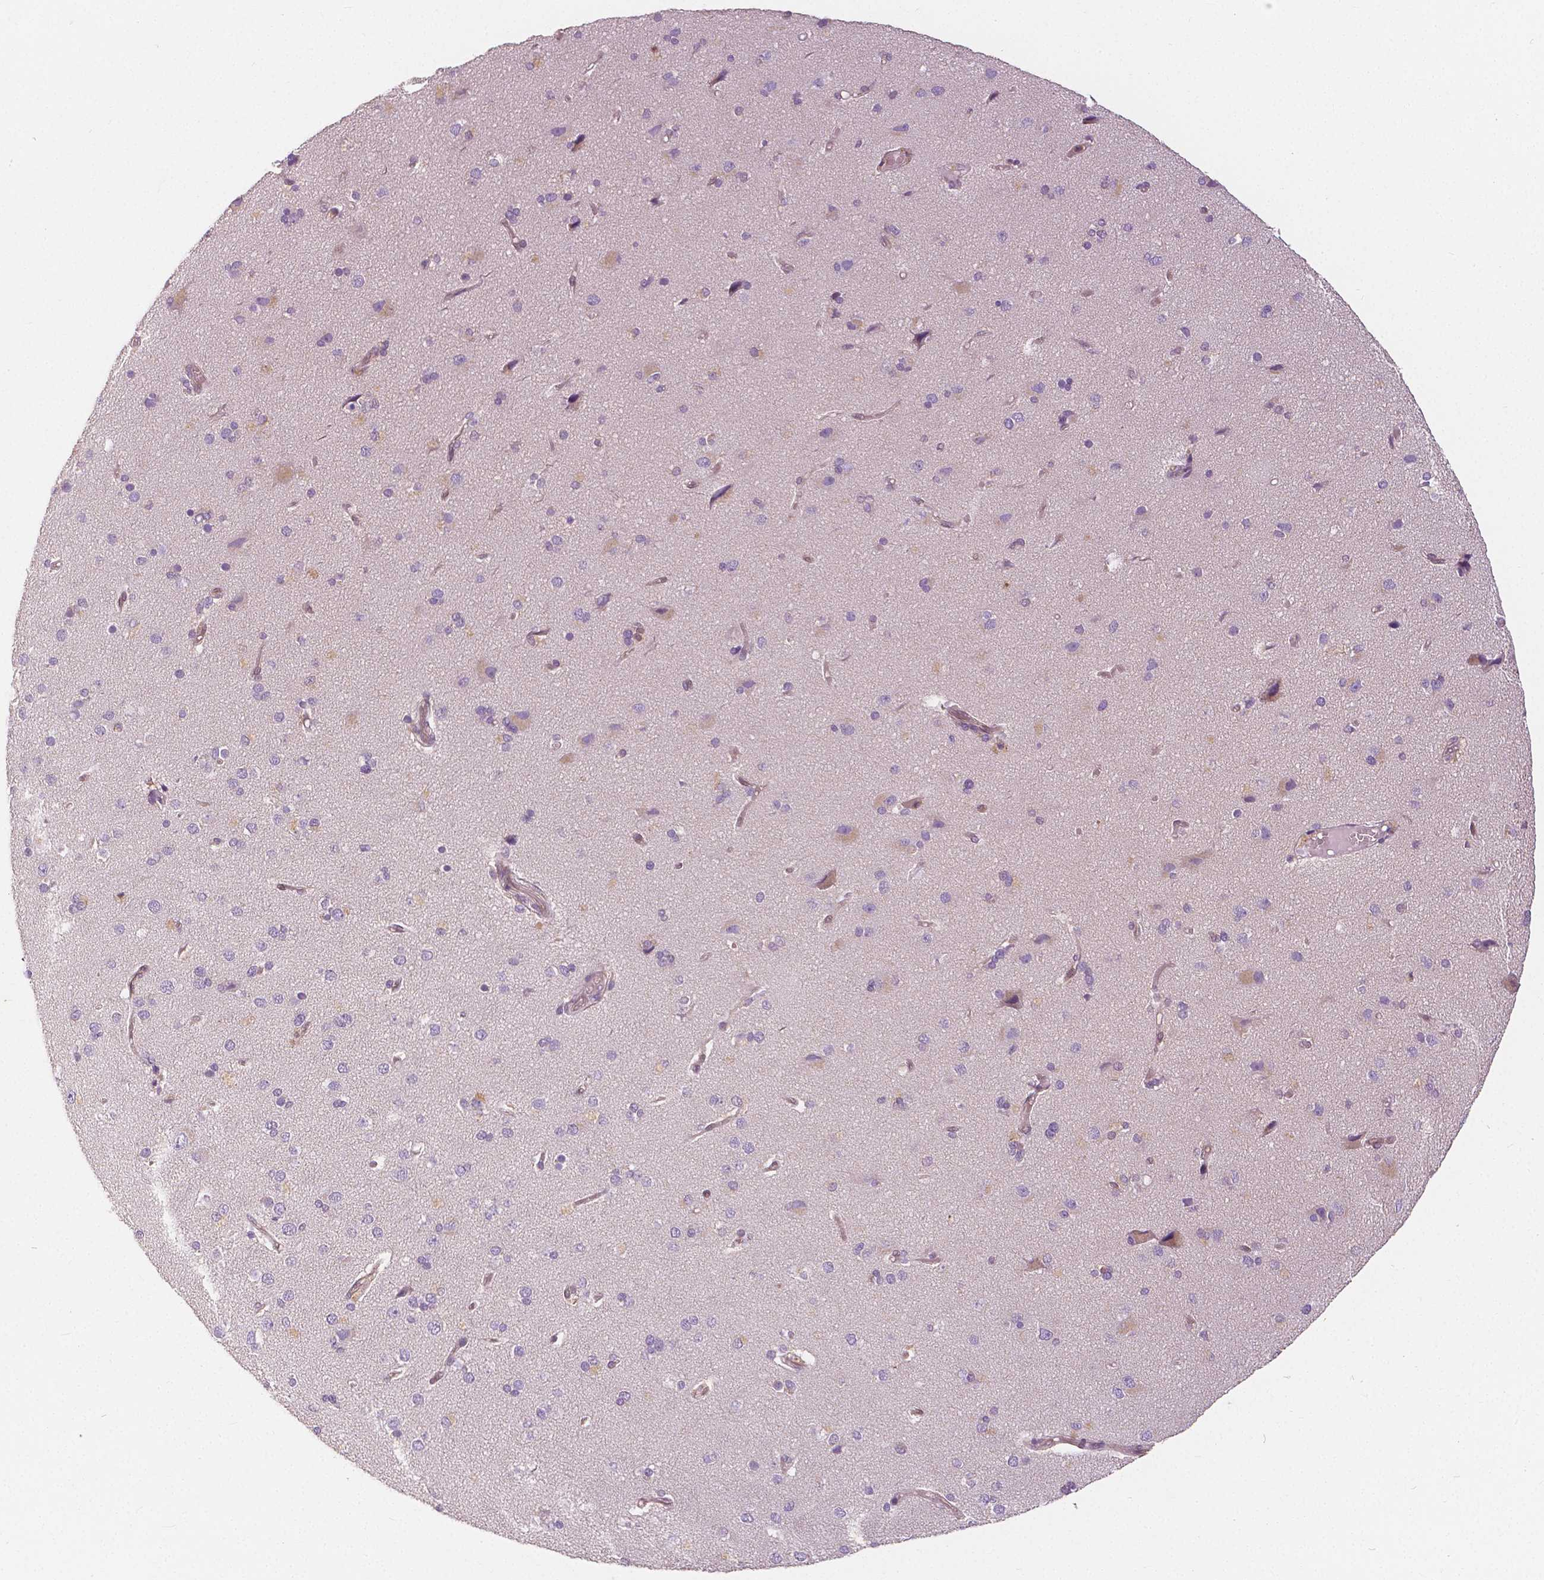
{"staining": {"intensity": "weak", "quantity": ">75%", "location": "cytoplasmic/membranous"}, "tissue": "cerebral cortex", "cell_type": "Endothelial cells", "image_type": "normal", "snomed": [{"axis": "morphology", "description": "Normal tissue, NOS"}, {"axis": "morphology", "description": "Glioma, malignant, High grade"}, {"axis": "topography", "description": "Cerebral cortex"}], "caption": "This is a photomicrograph of IHC staining of normal cerebral cortex, which shows weak expression in the cytoplasmic/membranous of endothelial cells.", "gene": "NAPRT", "patient": {"sex": "male", "age": 71}}